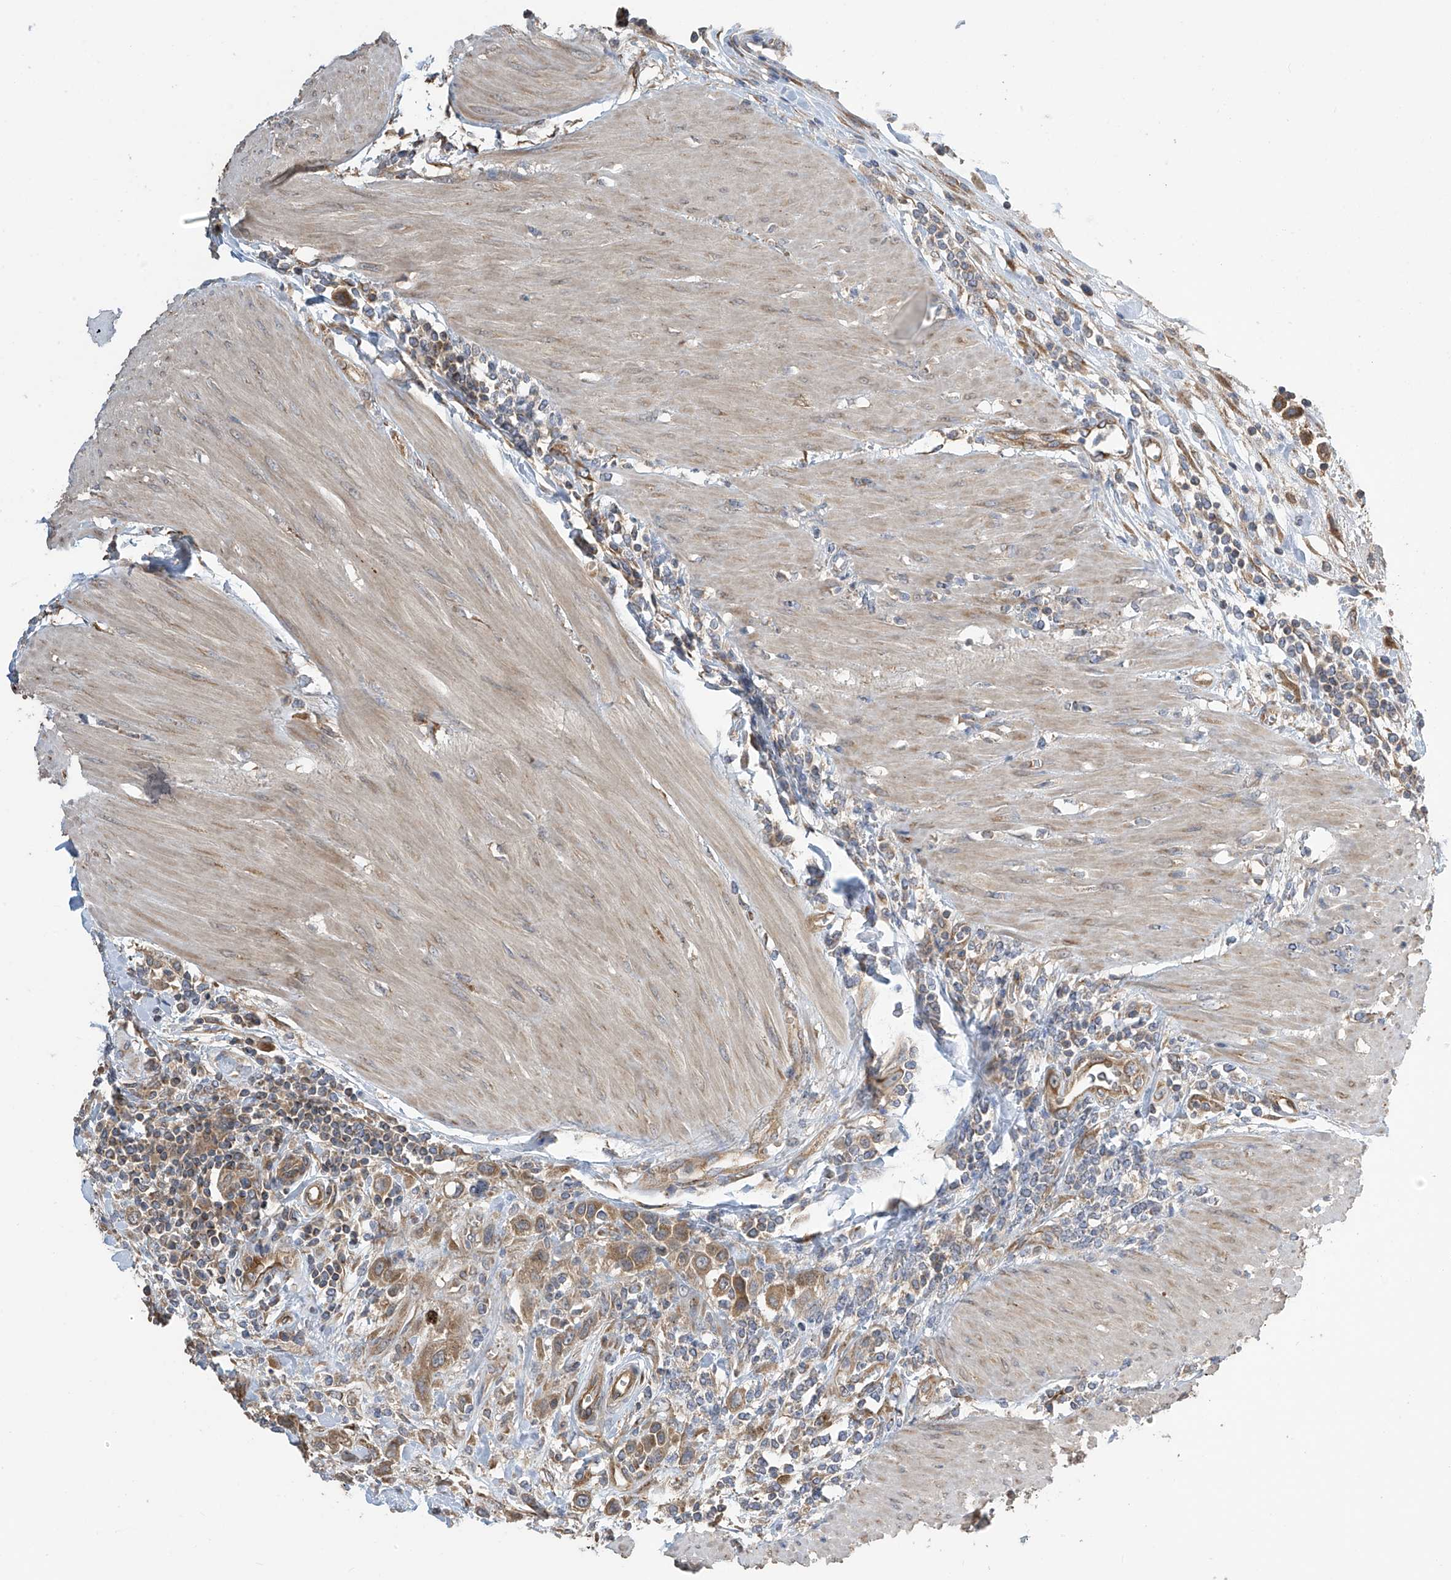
{"staining": {"intensity": "moderate", "quantity": ">75%", "location": "cytoplasmic/membranous"}, "tissue": "urothelial cancer", "cell_type": "Tumor cells", "image_type": "cancer", "snomed": [{"axis": "morphology", "description": "Urothelial carcinoma, High grade"}, {"axis": "topography", "description": "Urinary bladder"}], "caption": "Urothelial cancer was stained to show a protein in brown. There is medium levels of moderate cytoplasmic/membranous expression in approximately >75% of tumor cells.", "gene": "PNPT1", "patient": {"sex": "male", "age": 50}}